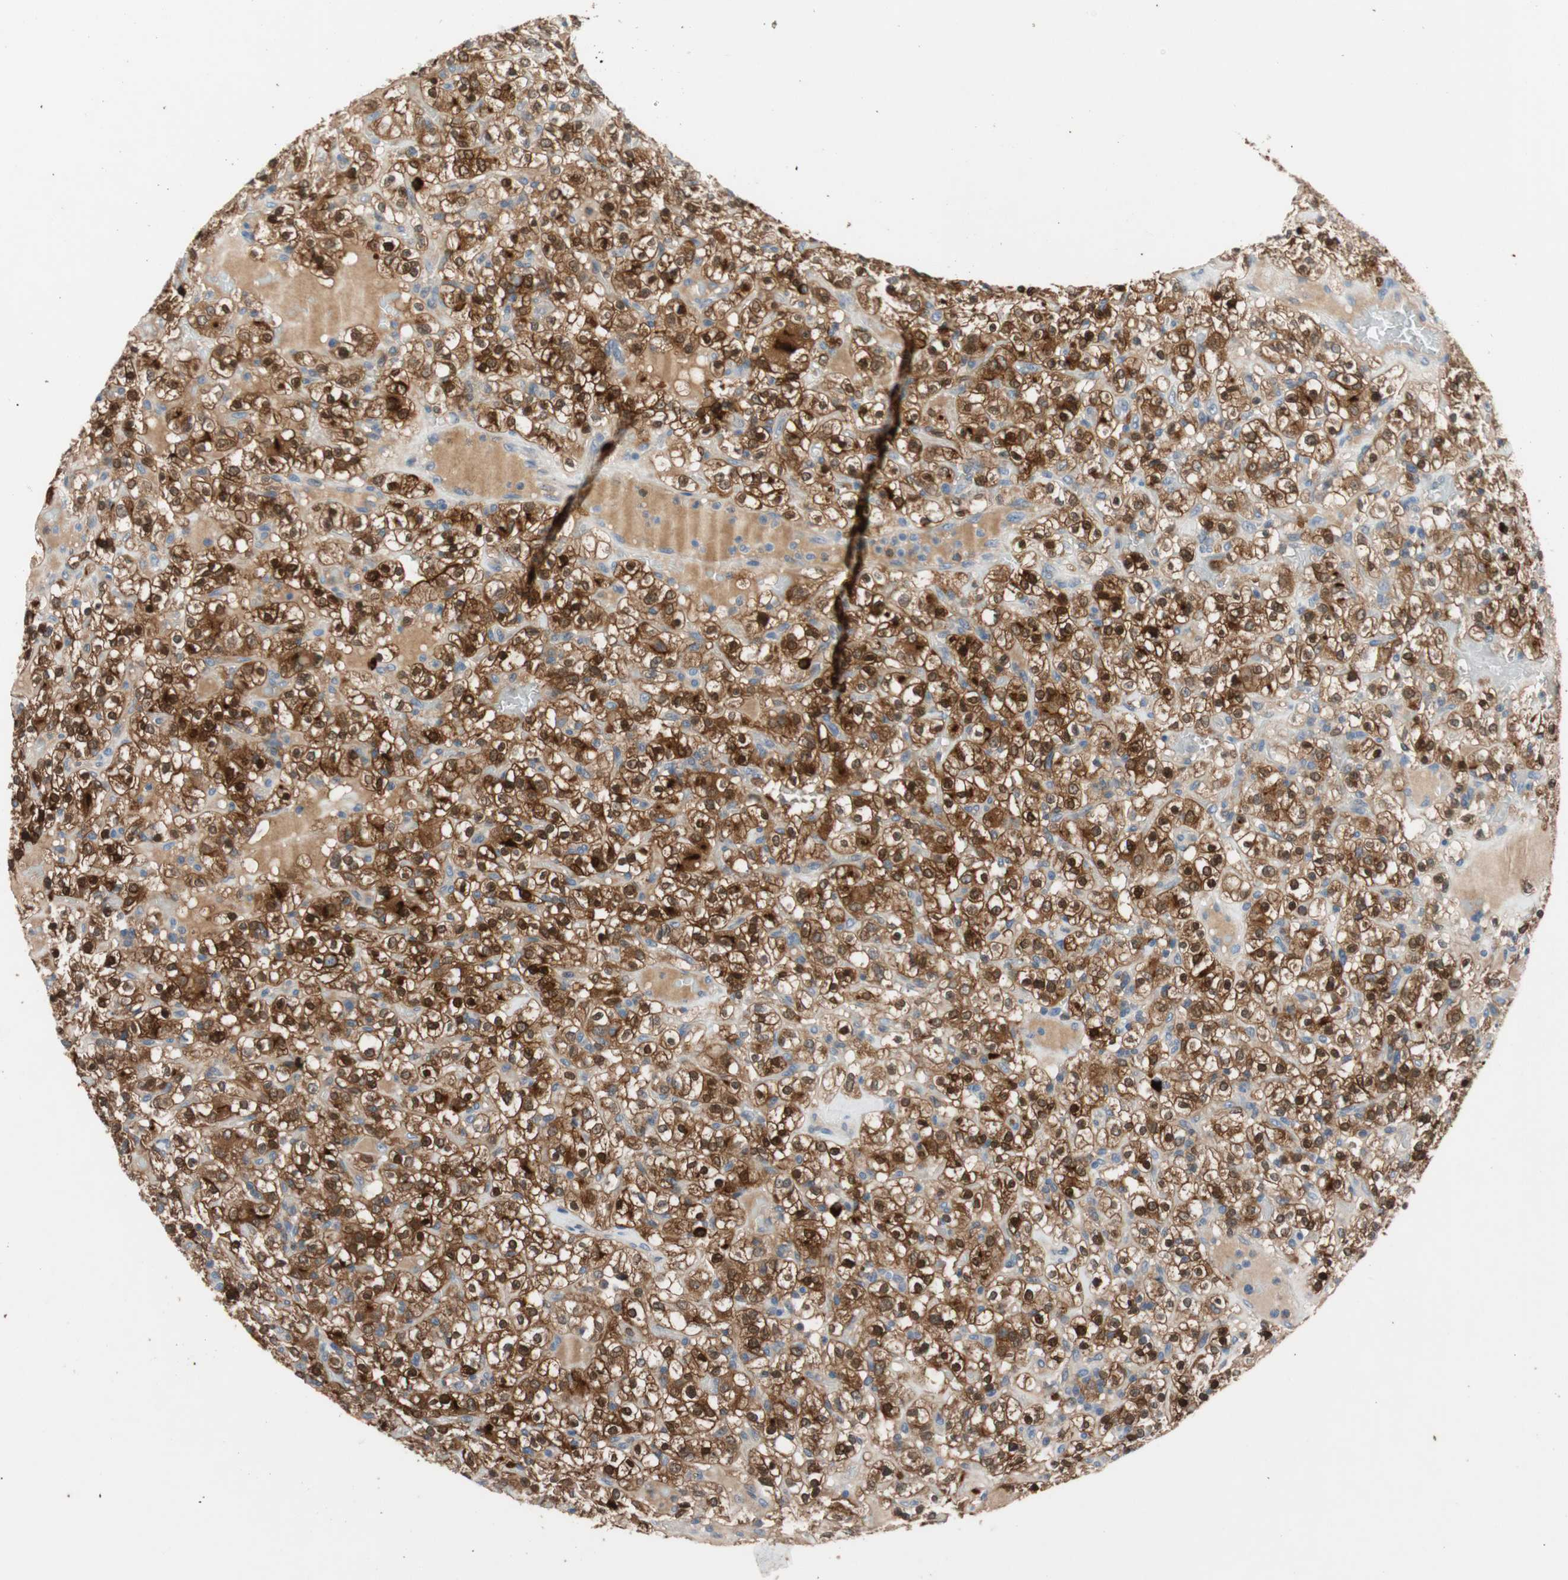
{"staining": {"intensity": "strong", "quantity": ">75%", "location": "cytoplasmic/membranous,nuclear"}, "tissue": "renal cancer", "cell_type": "Tumor cells", "image_type": "cancer", "snomed": [{"axis": "morphology", "description": "Normal tissue, NOS"}, {"axis": "morphology", "description": "Adenocarcinoma, NOS"}, {"axis": "topography", "description": "Kidney"}], "caption": "Immunohistochemistry (DAB) staining of human adenocarcinoma (renal) displays strong cytoplasmic/membranous and nuclear protein staining in about >75% of tumor cells.", "gene": "PDZK1", "patient": {"sex": "female", "age": 72}}